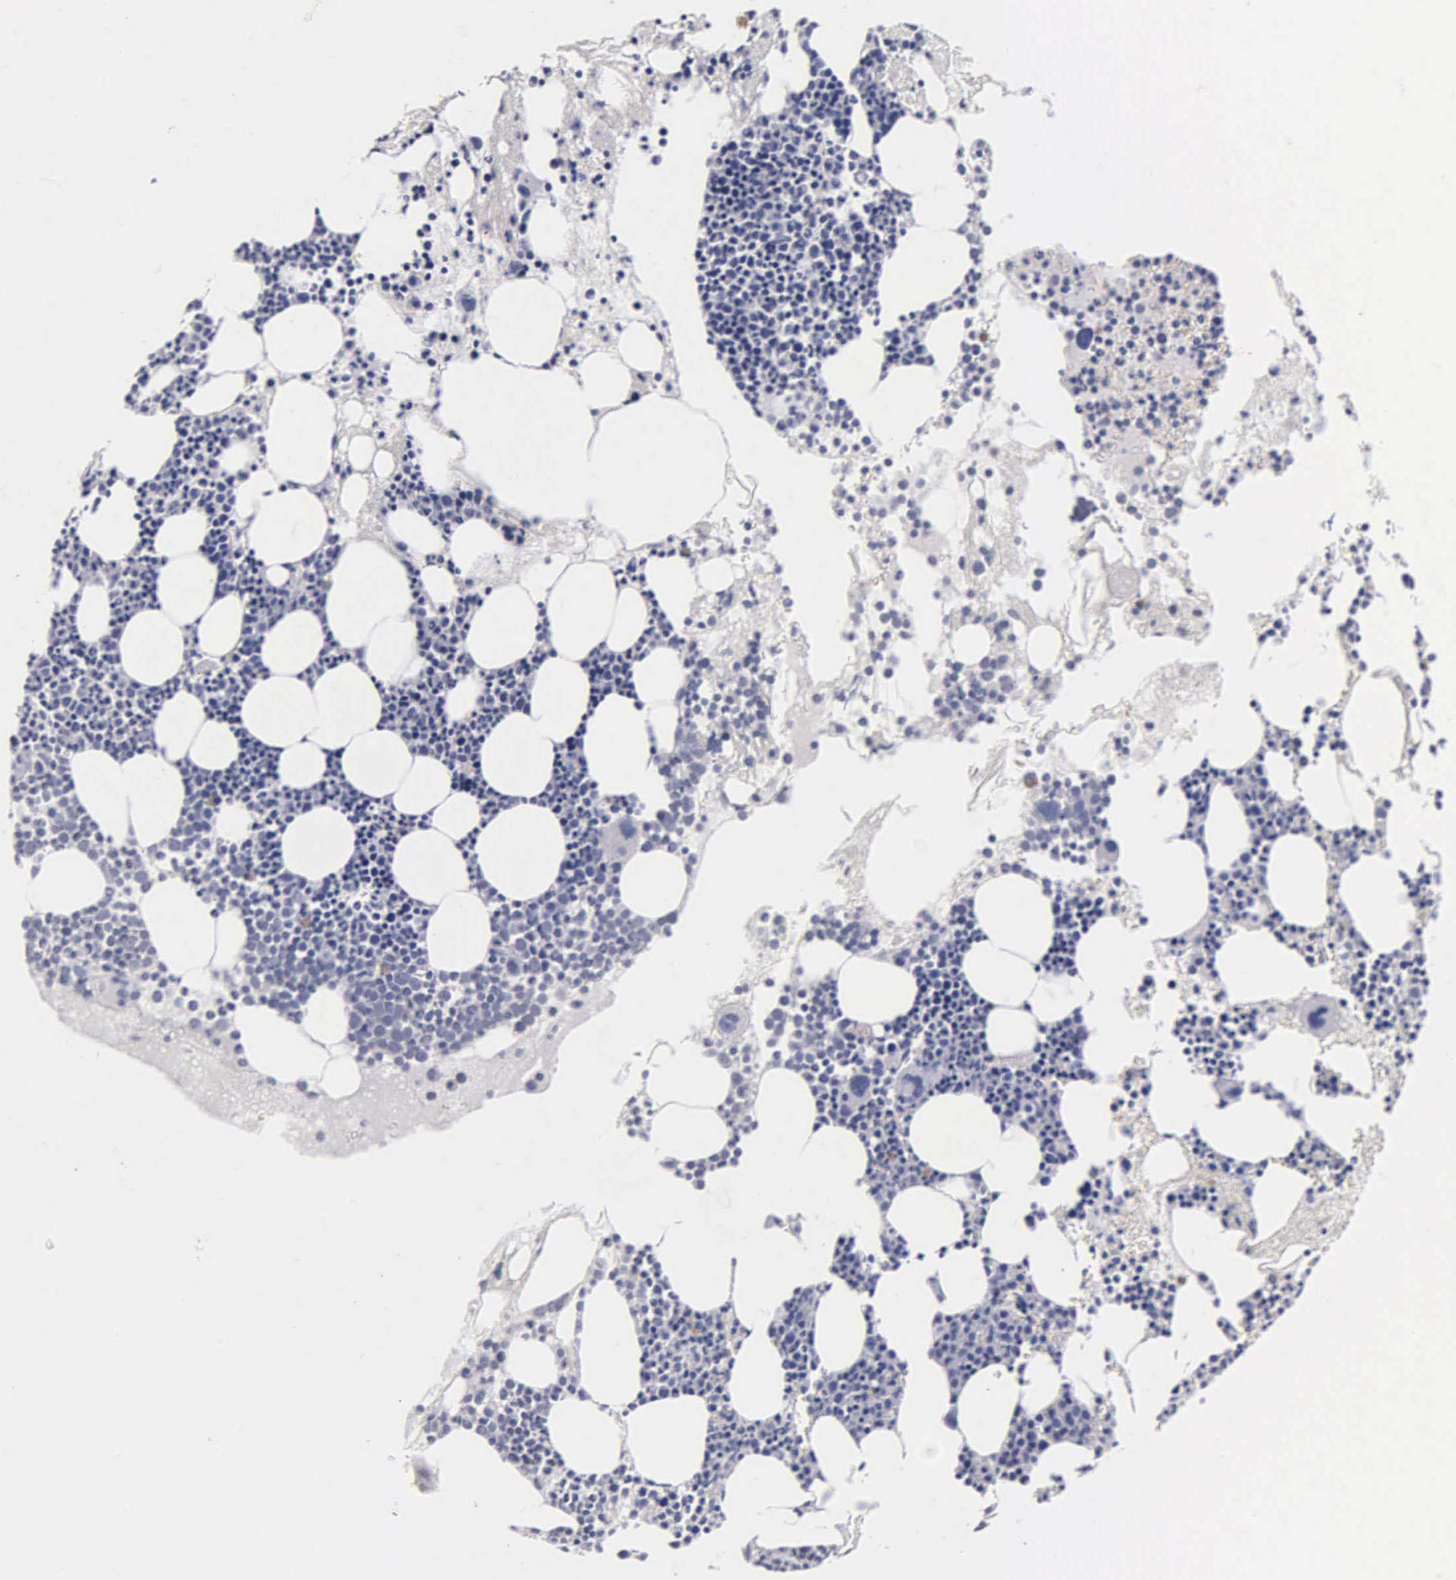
{"staining": {"intensity": "negative", "quantity": "none", "location": "none"}, "tissue": "bone marrow", "cell_type": "Hematopoietic cells", "image_type": "normal", "snomed": [{"axis": "morphology", "description": "Normal tissue, NOS"}, {"axis": "topography", "description": "Bone marrow"}], "caption": "Immunohistochemical staining of benign bone marrow exhibits no significant positivity in hematopoietic cells.", "gene": "INS", "patient": {"sex": "male", "age": 75}}